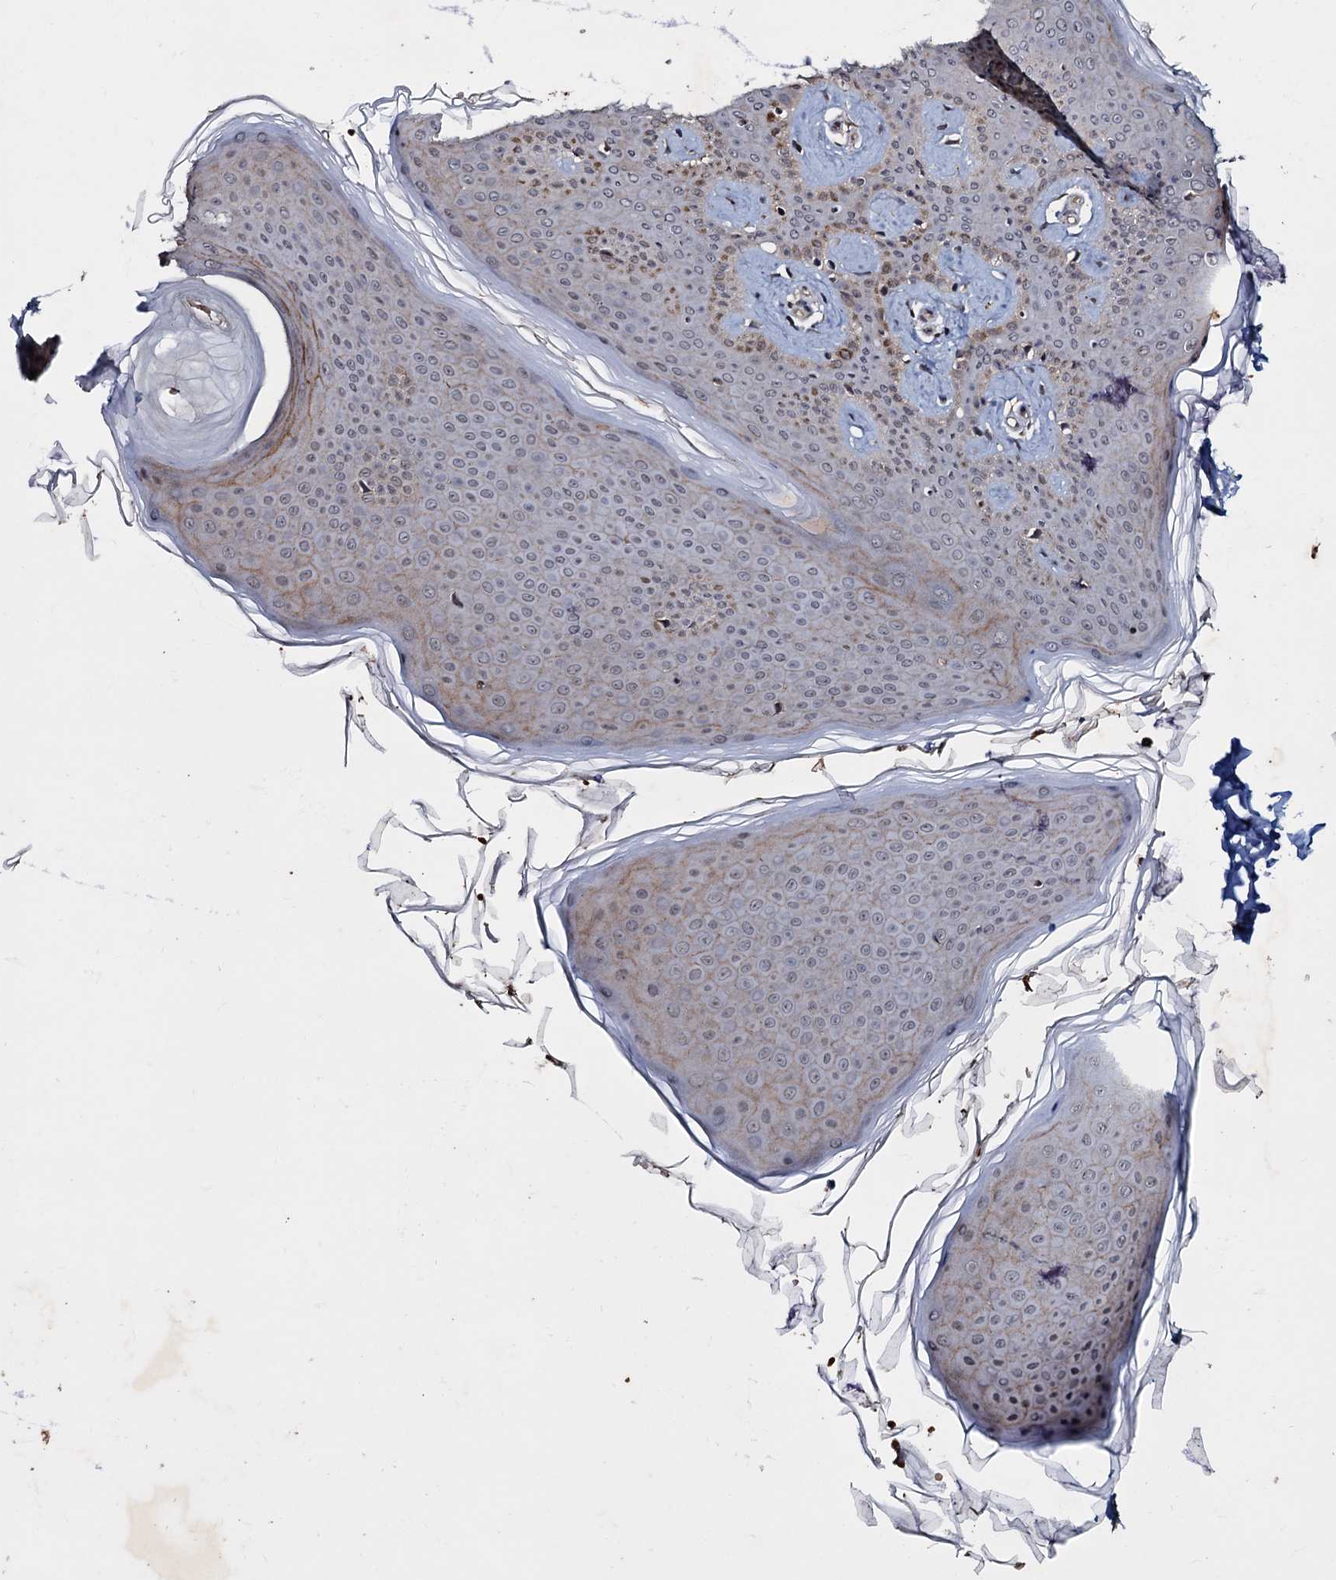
{"staining": {"intensity": "strong", "quantity": ">75%", "location": "cytoplasmic/membranous,nuclear"}, "tissue": "skin", "cell_type": "Fibroblasts", "image_type": "normal", "snomed": [{"axis": "morphology", "description": "Normal tissue, NOS"}, {"axis": "topography", "description": "Skin"}], "caption": "Immunohistochemistry (IHC) (DAB) staining of normal human skin demonstrates strong cytoplasmic/membranous,nuclear protein staining in approximately >75% of fibroblasts.", "gene": "MANSC4", "patient": {"sex": "male", "age": 36}}